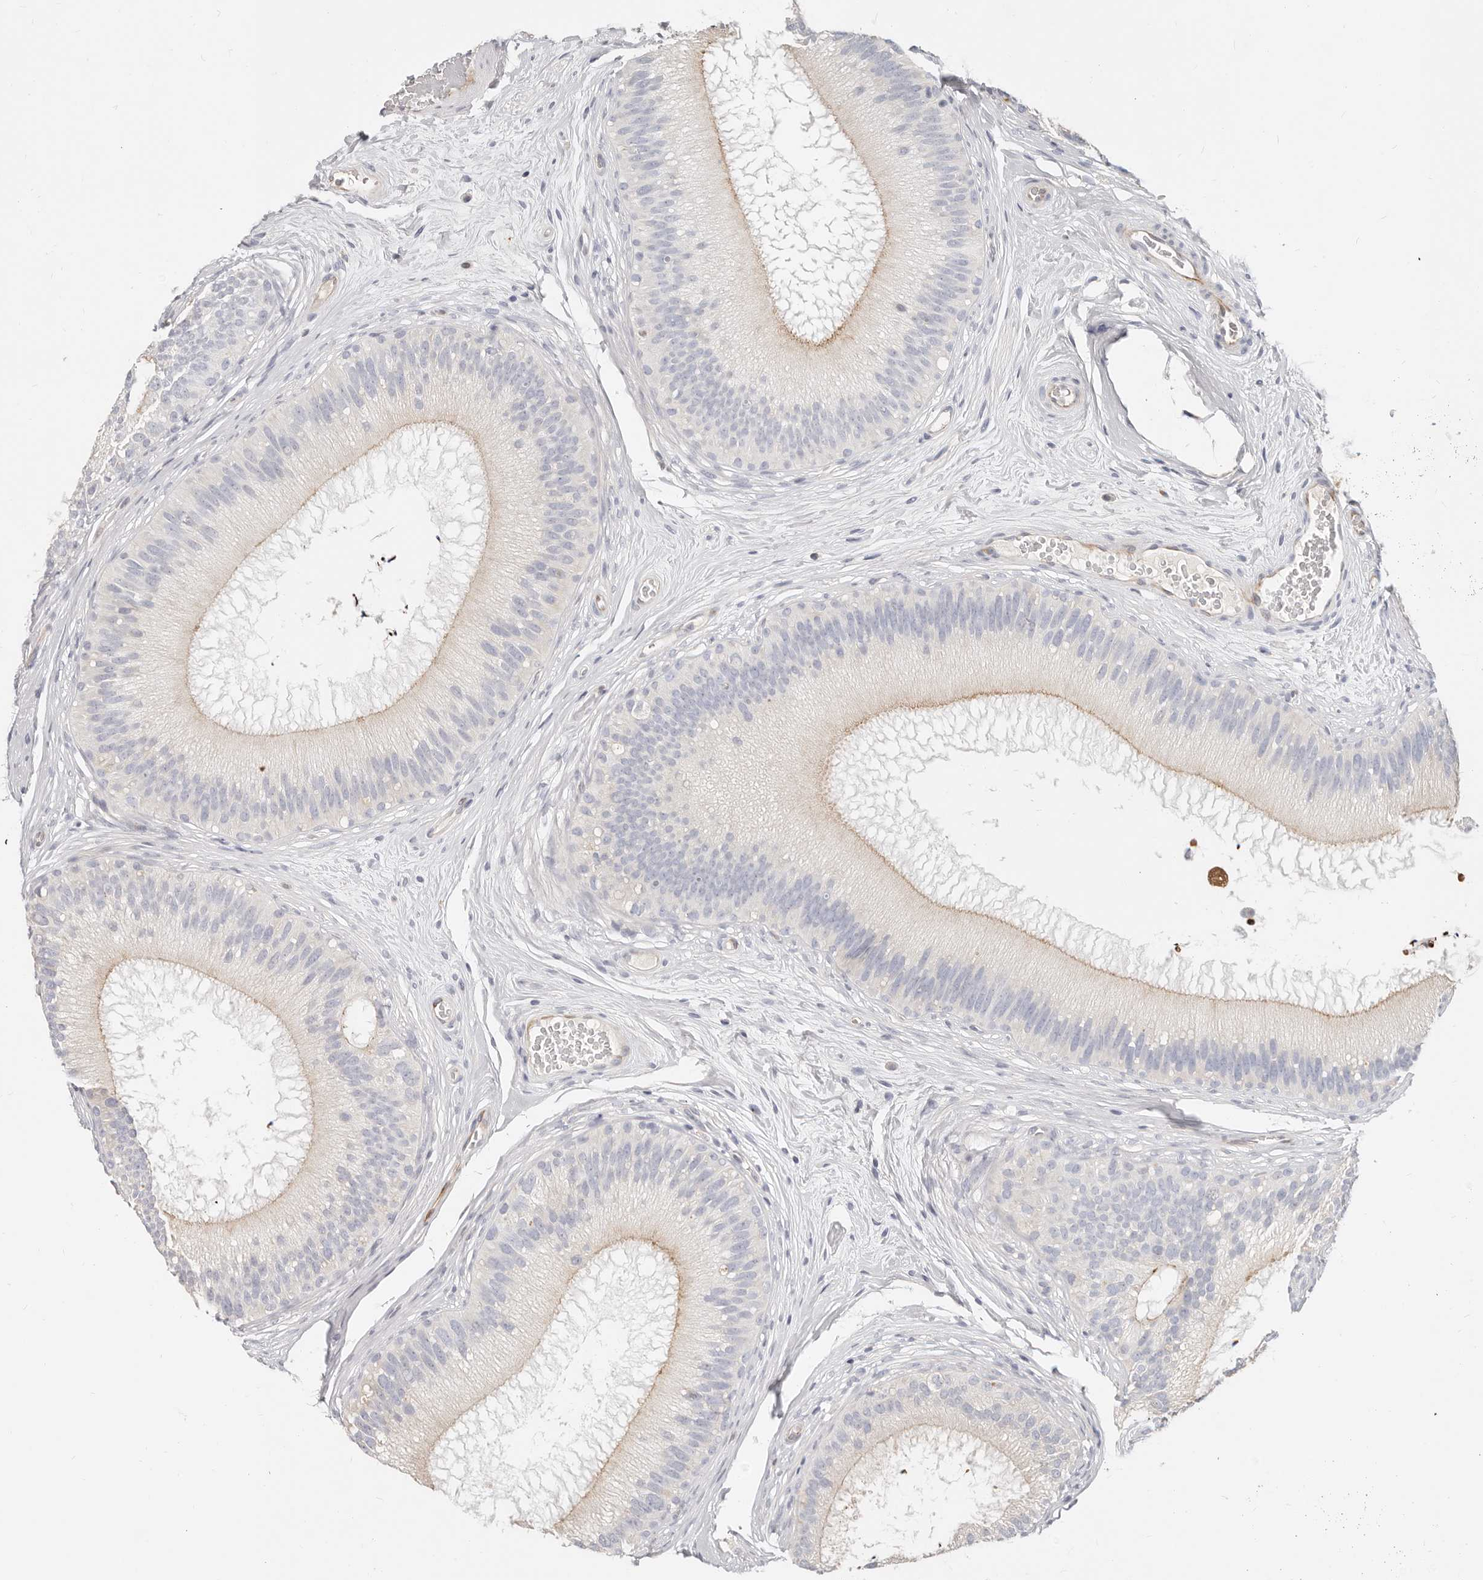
{"staining": {"intensity": "moderate", "quantity": "25%-75%", "location": "cytoplasmic/membranous,nuclear"}, "tissue": "epididymis", "cell_type": "Glandular cells", "image_type": "normal", "snomed": [{"axis": "morphology", "description": "Normal tissue, NOS"}, {"axis": "topography", "description": "Epididymis"}], "caption": "Epididymis stained with a brown dye reveals moderate cytoplasmic/membranous,nuclear positive expression in about 25%-75% of glandular cells.", "gene": "ZRANB1", "patient": {"sex": "male", "age": 45}}